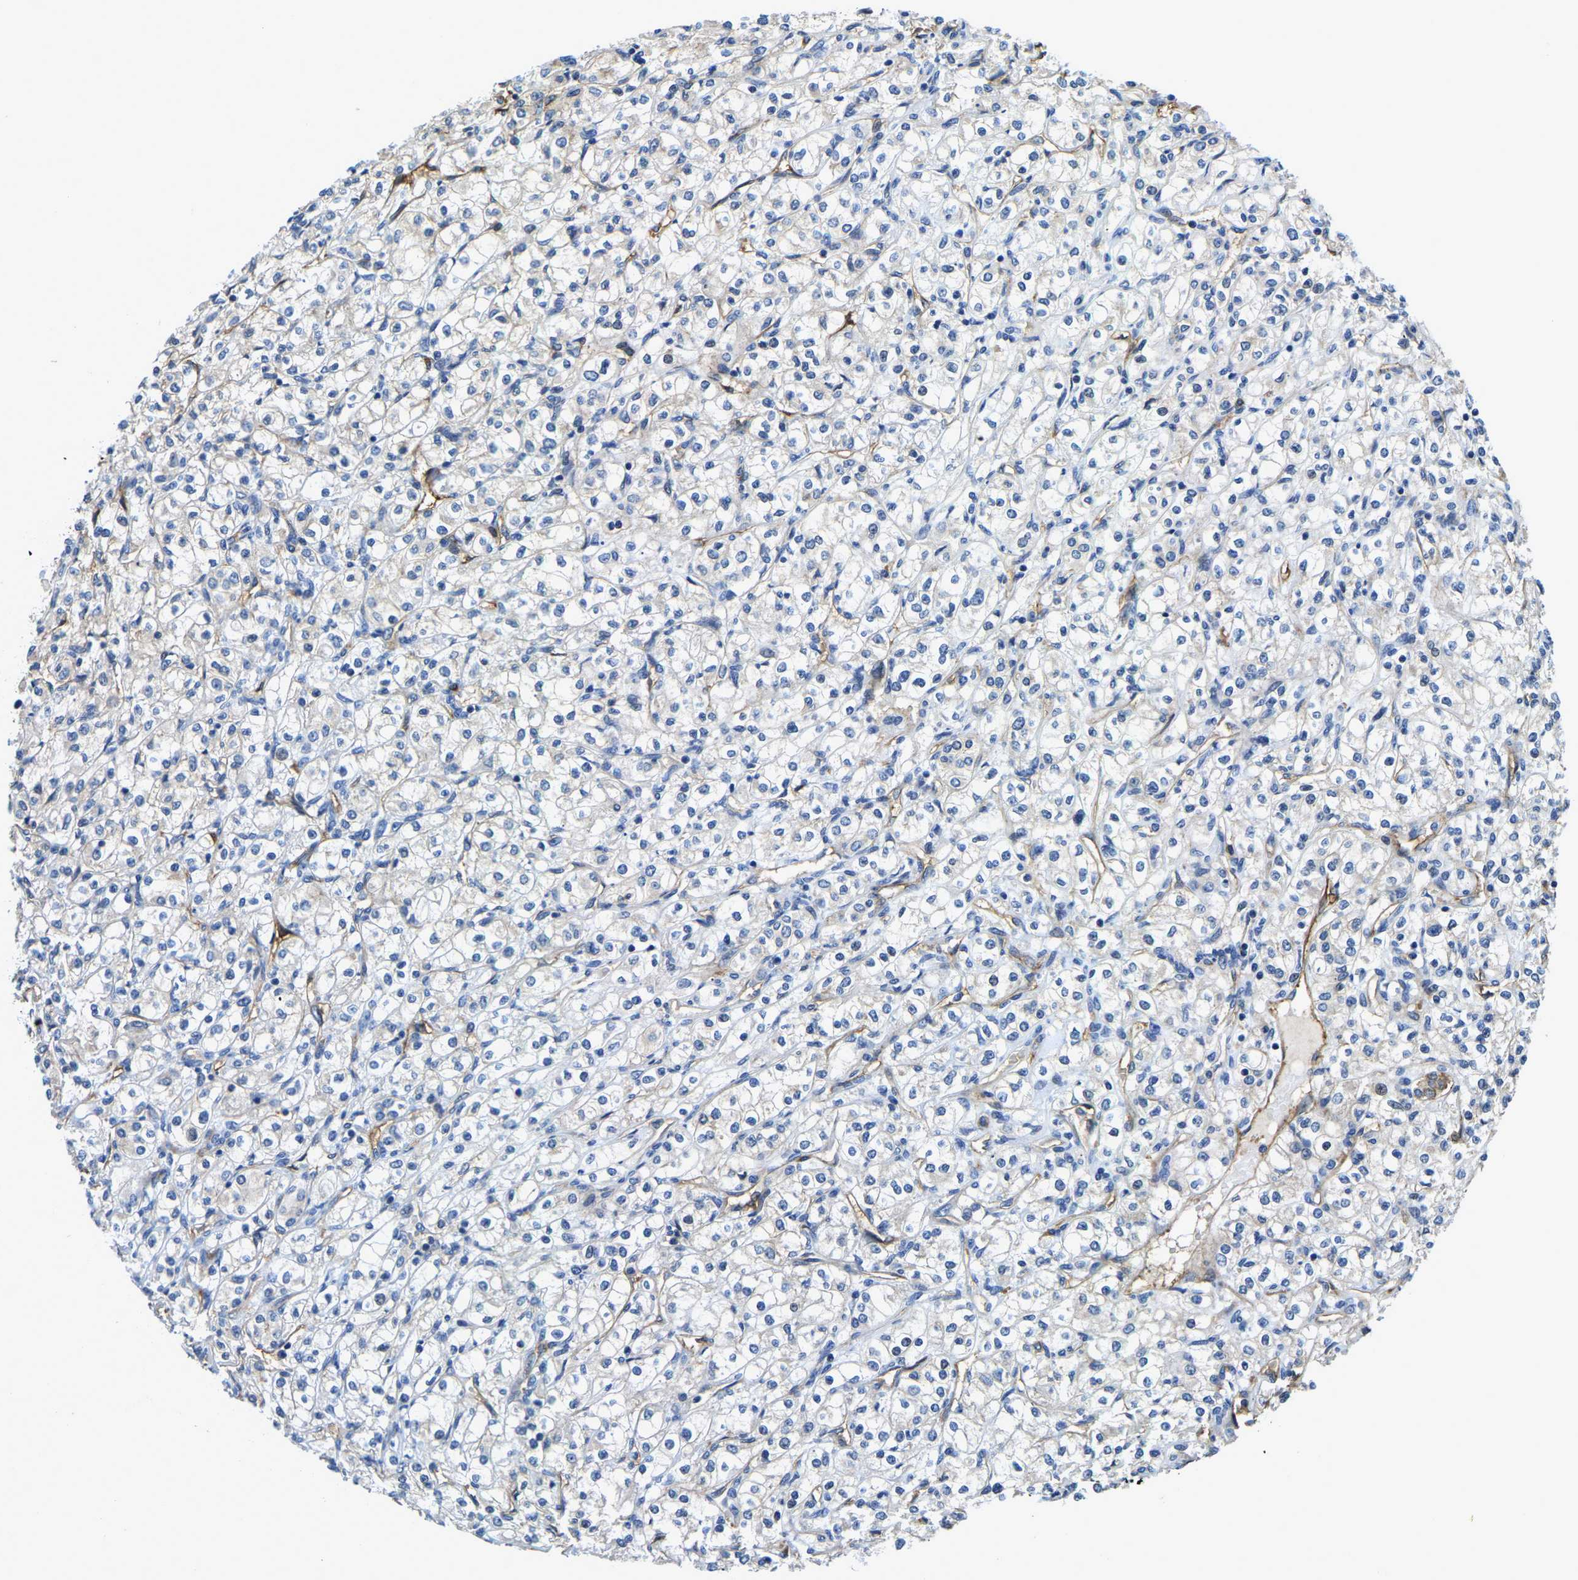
{"staining": {"intensity": "weak", "quantity": "<25%", "location": "cytoplasmic/membranous"}, "tissue": "renal cancer", "cell_type": "Tumor cells", "image_type": "cancer", "snomed": [{"axis": "morphology", "description": "Adenocarcinoma, NOS"}, {"axis": "topography", "description": "Kidney"}], "caption": "This is an IHC image of human renal adenocarcinoma. There is no staining in tumor cells.", "gene": "ITGA2", "patient": {"sex": "male", "age": 77}}